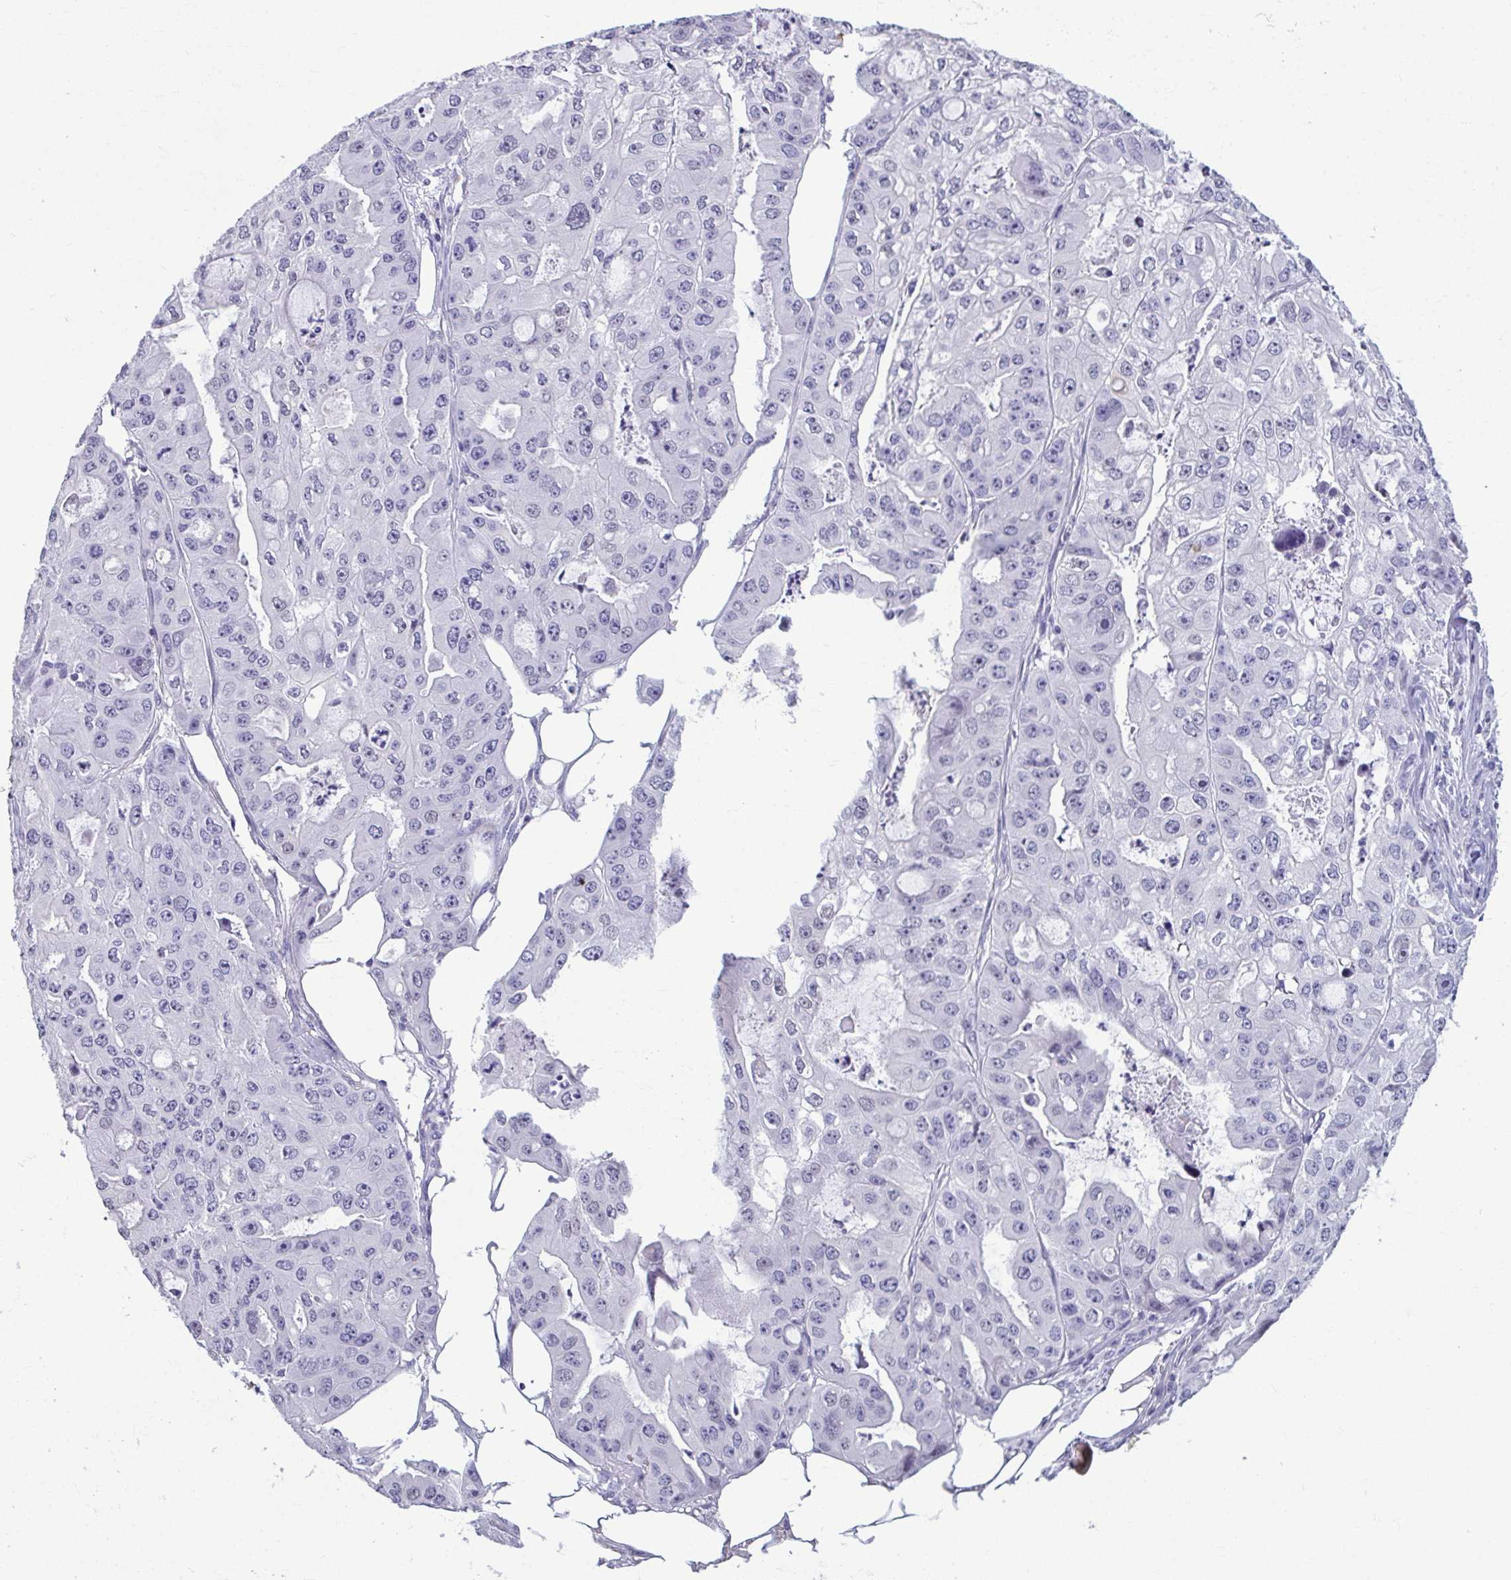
{"staining": {"intensity": "negative", "quantity": "none", "location": "none"}, "tissue": "ovarian cancer", "cell_type": "Tumor cells", "image_type": "cancer", "snomed": [{"axis": "morphology", "description": "Cystadenocarcinoma, serous, NOS"}, {"axis": "topography", "description": "Ovary"}], "caption": "Histopathology image shows no protein positivity in tumor cells of ovarian cancer (serous cystadenocarcinoma) tissue.", "gene": "SERPINI1", "patient": {"sex": "female", "age": 56}}